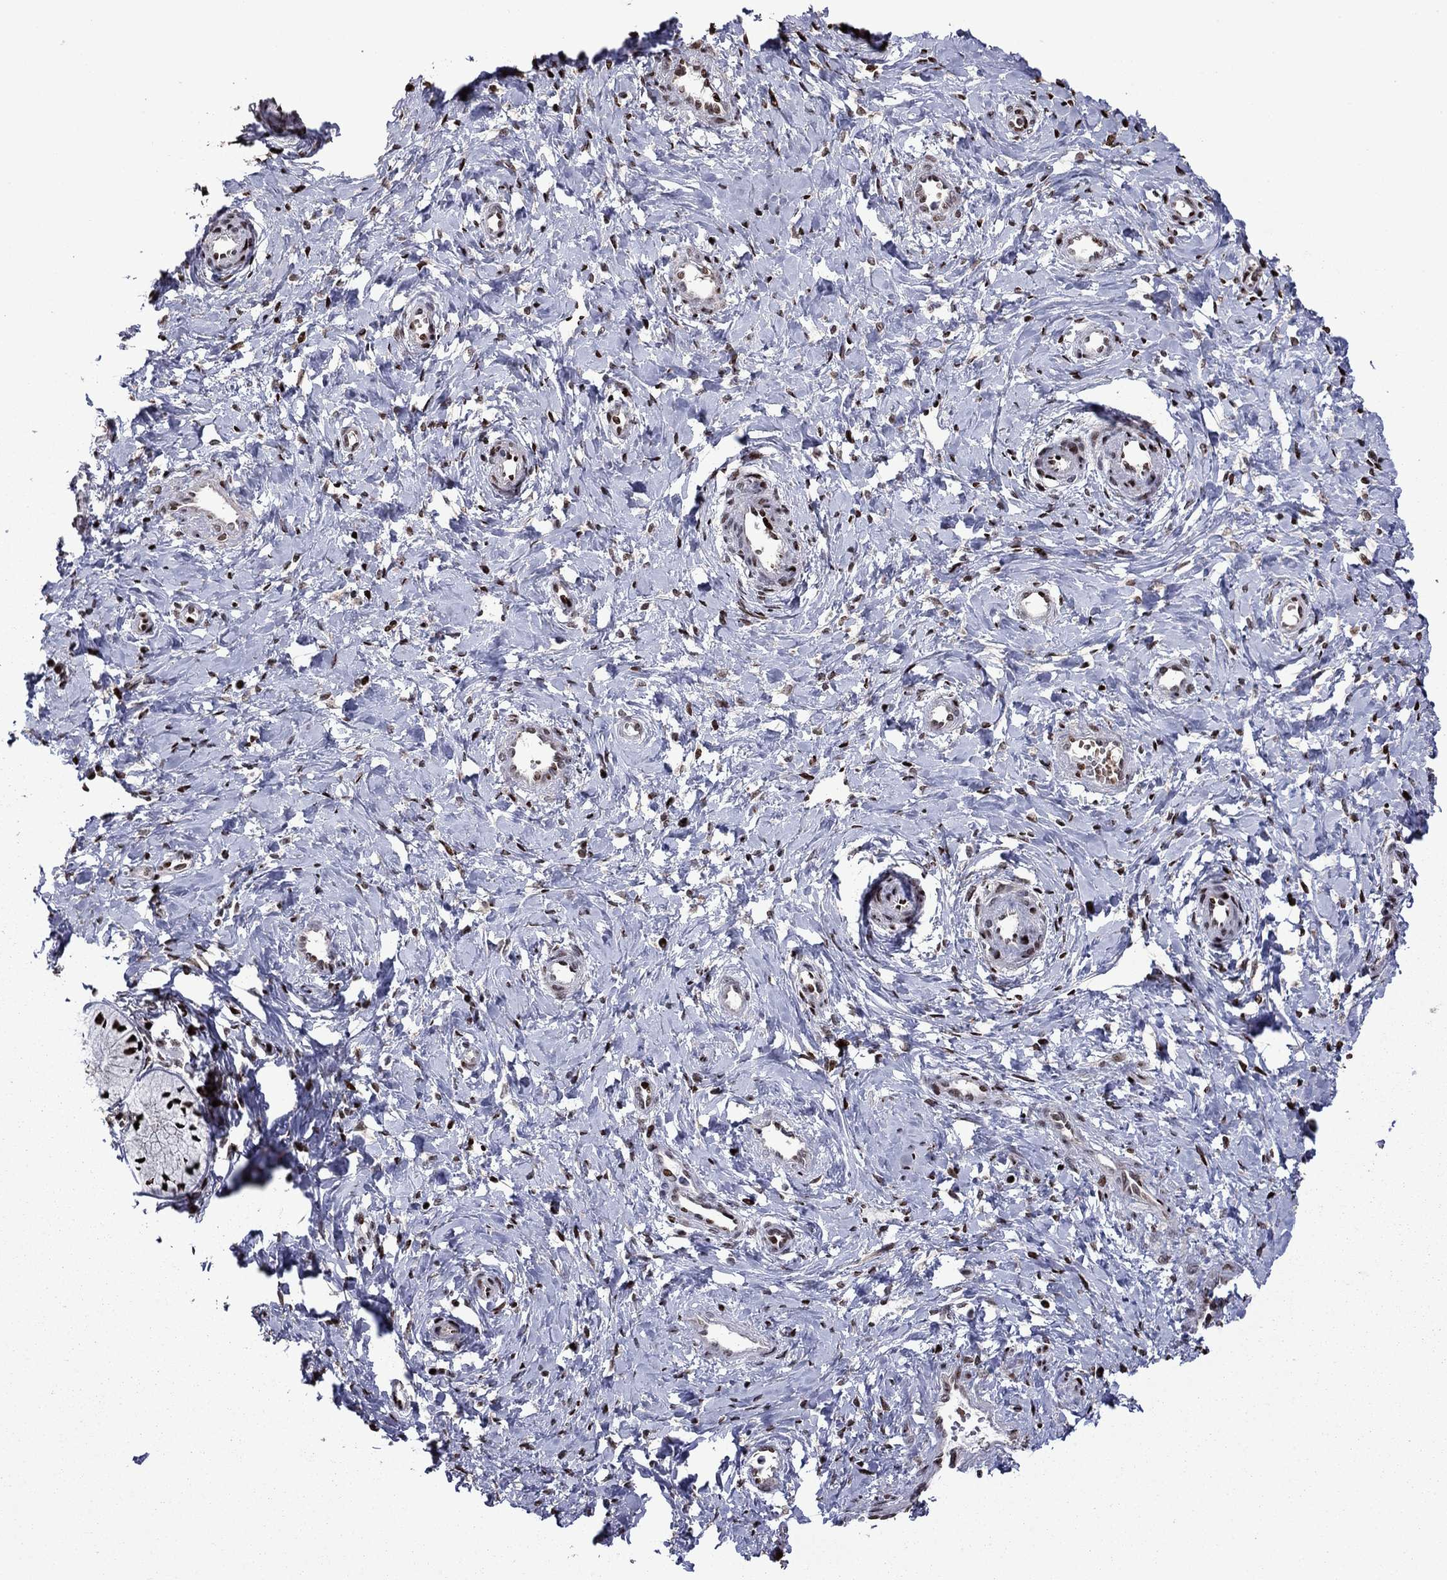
{"staining": {"intensity": "moderate", "quantity": ">75%", "location": "nuclear"}, "tissue": "cervix", "cell_type": "Glandular cells", "image_type": "normal", "snomed": [{"axis": "morphology", "description": "Normal tissue, NOS"}, {"axis": "topography", "description": "Cervix"}], "caption": "The photomicrograph shows a brown stain indicating the presence of a protein in the nuclear of glandular cells in cervix. The staining is performed using DAB (3,3'-diaminobenzidine) brown chromogen to label protein expression. The nuclei are counter-stained blue using hematoxylin.", "gene": "LIMK1", "patient": {"sex": "female", "age": 37}}